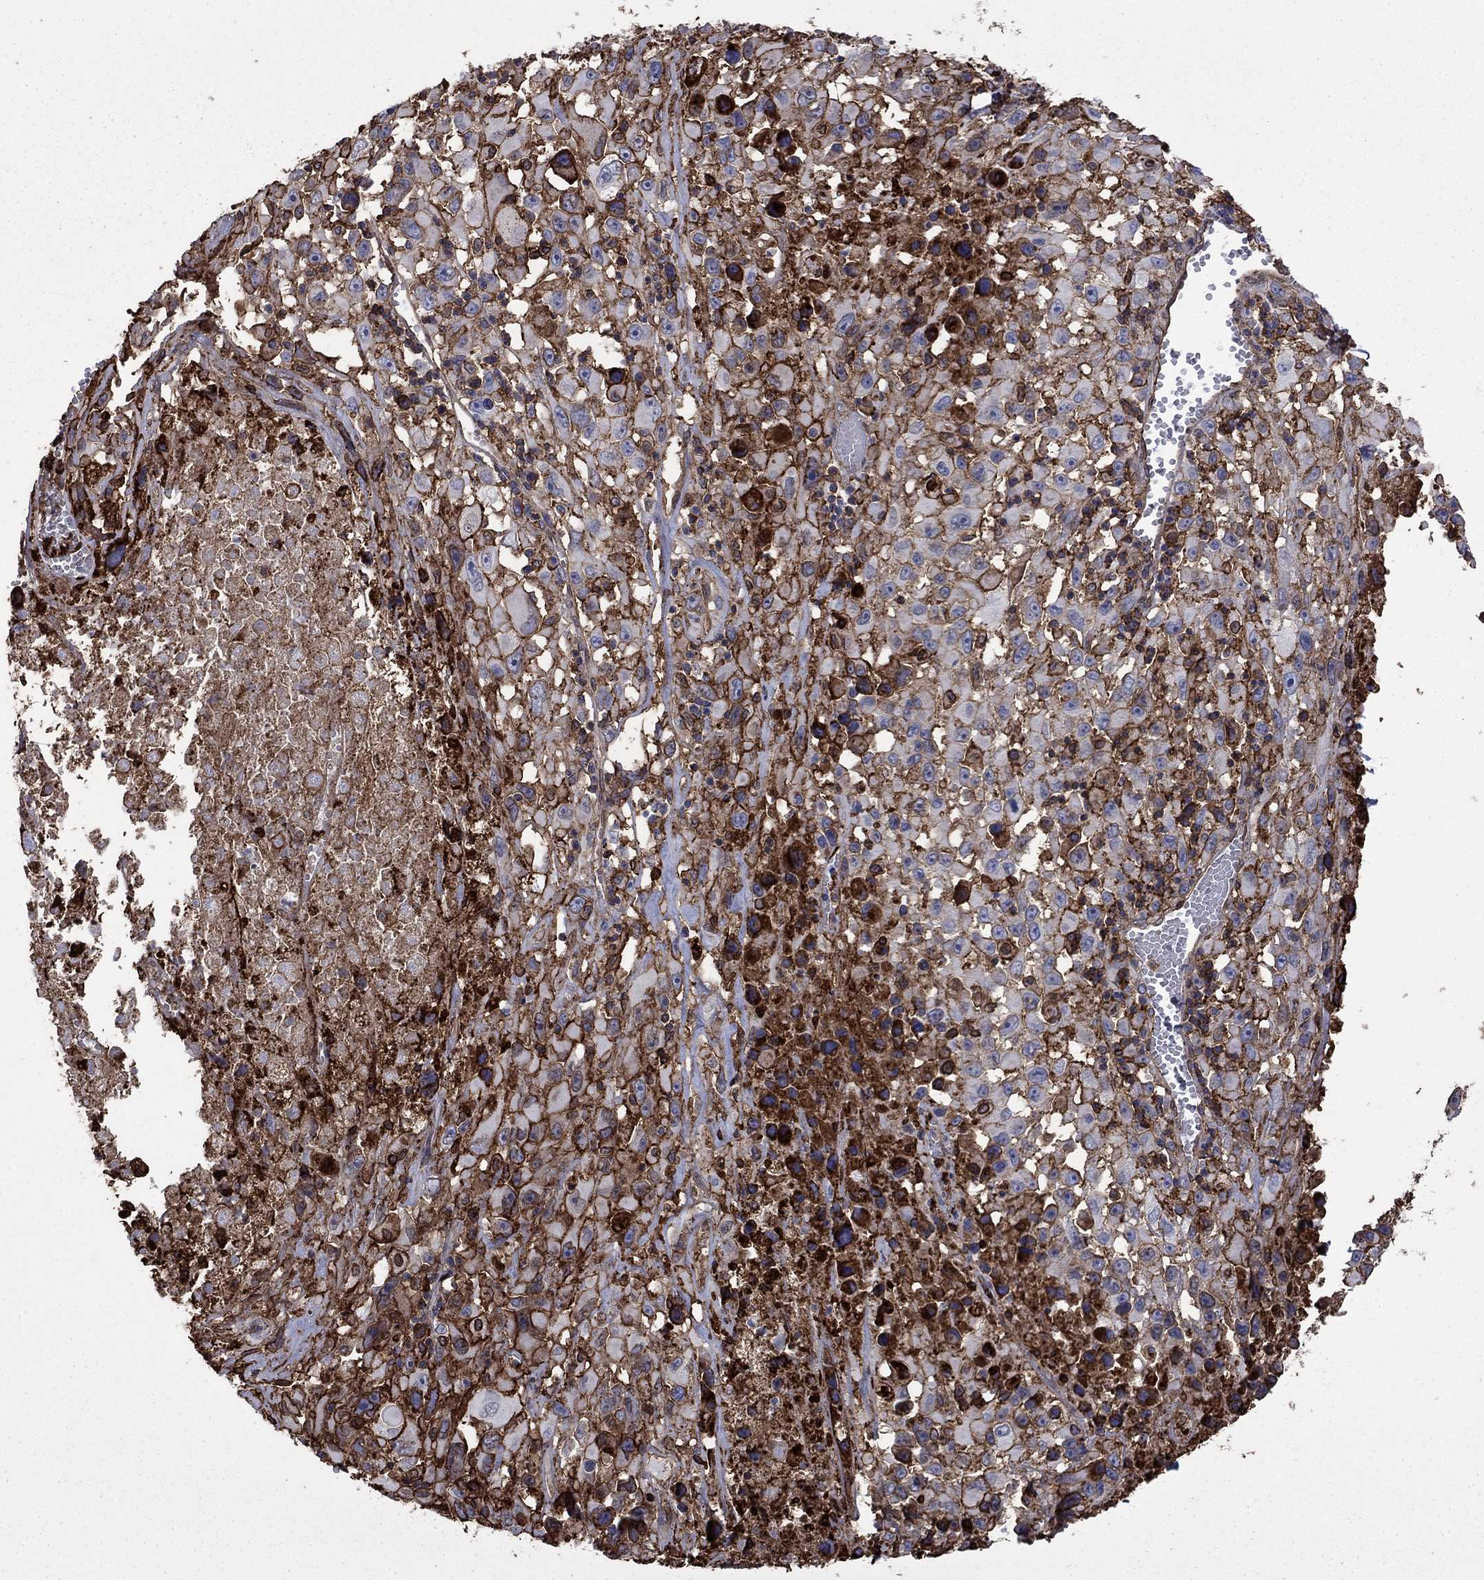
{"staining": {"intensity": "strong", "quantity": "25%-75%", "location": "cytoplasmic/membranous"}, "tissue": "melanoma", "cell_type": "Tumor cells", "image_type": "cancer", "snomed": [{"axis": "morphology", "description": "Malignant melanoma, Metastatic site"}, {"axis": "topography", "description": "Lymph node"}], "caption": "Melanoma was stained to show a protein in brown. There is high levels of strong cytoplasmic/membranous staining in approximately 25%-75% of tumor cells. The staining was performed using DAB (3,3'-diaminobenzidine), with brown indicating positive protein expression. Nuclei are stained blue with hematoxylin.", "gene": "PLAU", "patient": {"sex": "male", "age": 50}}